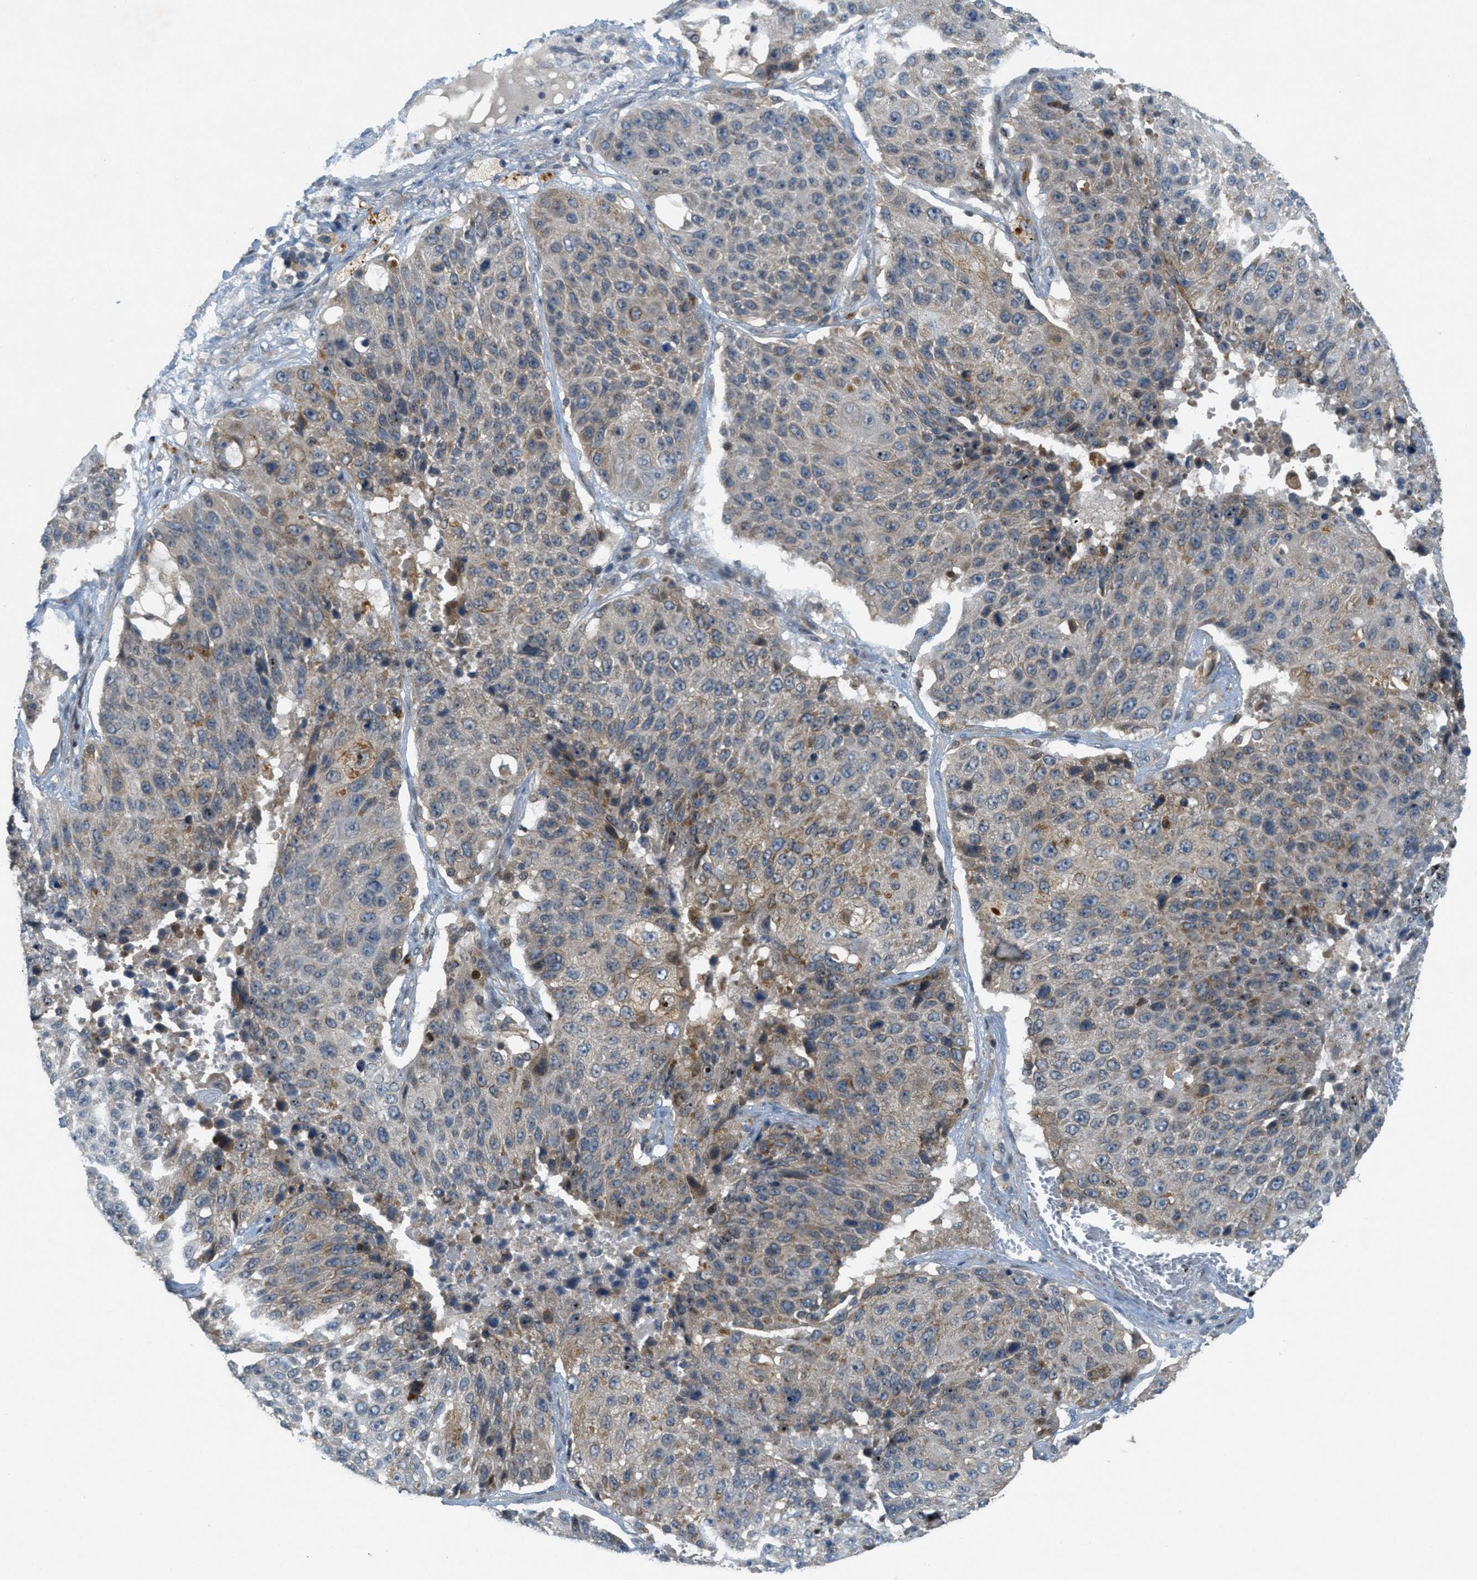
{"staining": {"intensity": "weak", "quantity": "25%-75%", "location": "cytoplasmic/membranous"}, "tissue": "lung cancer", "cell_type": "Tumor cells", "image_type": "cancer", "snomed": [{"axis": "morphology", "description": "Squamous cell carcinoma, NOS"}, {"axis": "topography", "description": "Lung"}], "caption": "Weak cytoplasmic/membranous expression for a protein is identified in about 25%-75% of tumor cells of lung cancer using immunohistochemistry.", "gene": "SIGMAR1", "patient": {"sex": "male", "age": 61}}